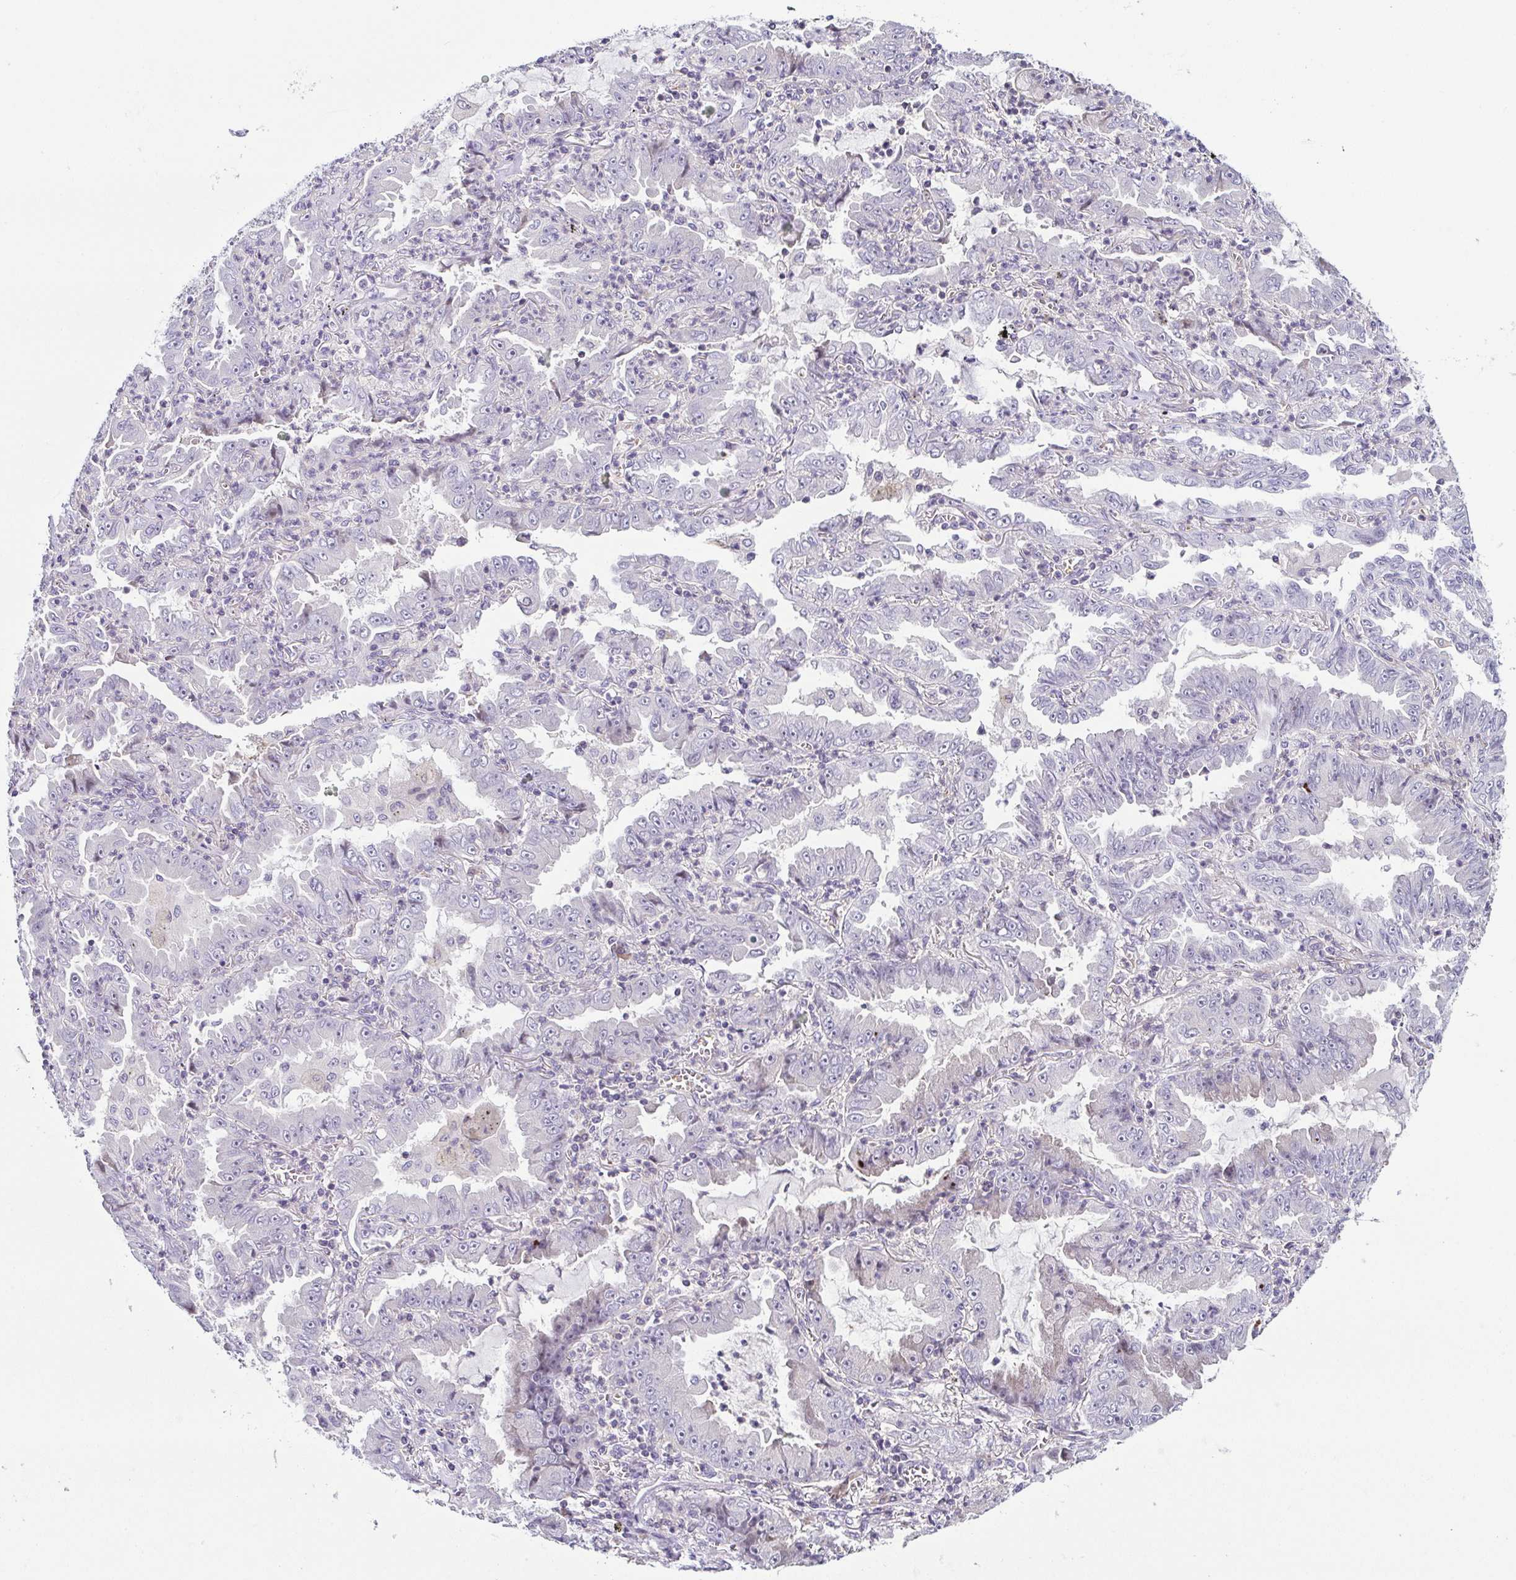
{"staining": {"intensity": "negative", "quantity": "none", "location": "none"}, "tissue": "lung cancer", "cell_type": "Tumor cells", "image_type": "cancer", "snomed": [{"axis": "morphology", "description": "Adenocarcinoma, NOS"}, {"axis": "topography", "description": "Lung"}], "caption": "This is an IHC micrograph of lung cancer. There is no staining in tumor cells.", "gene": "FAM162B", "patient": {"sex": "female", "age": 52}}